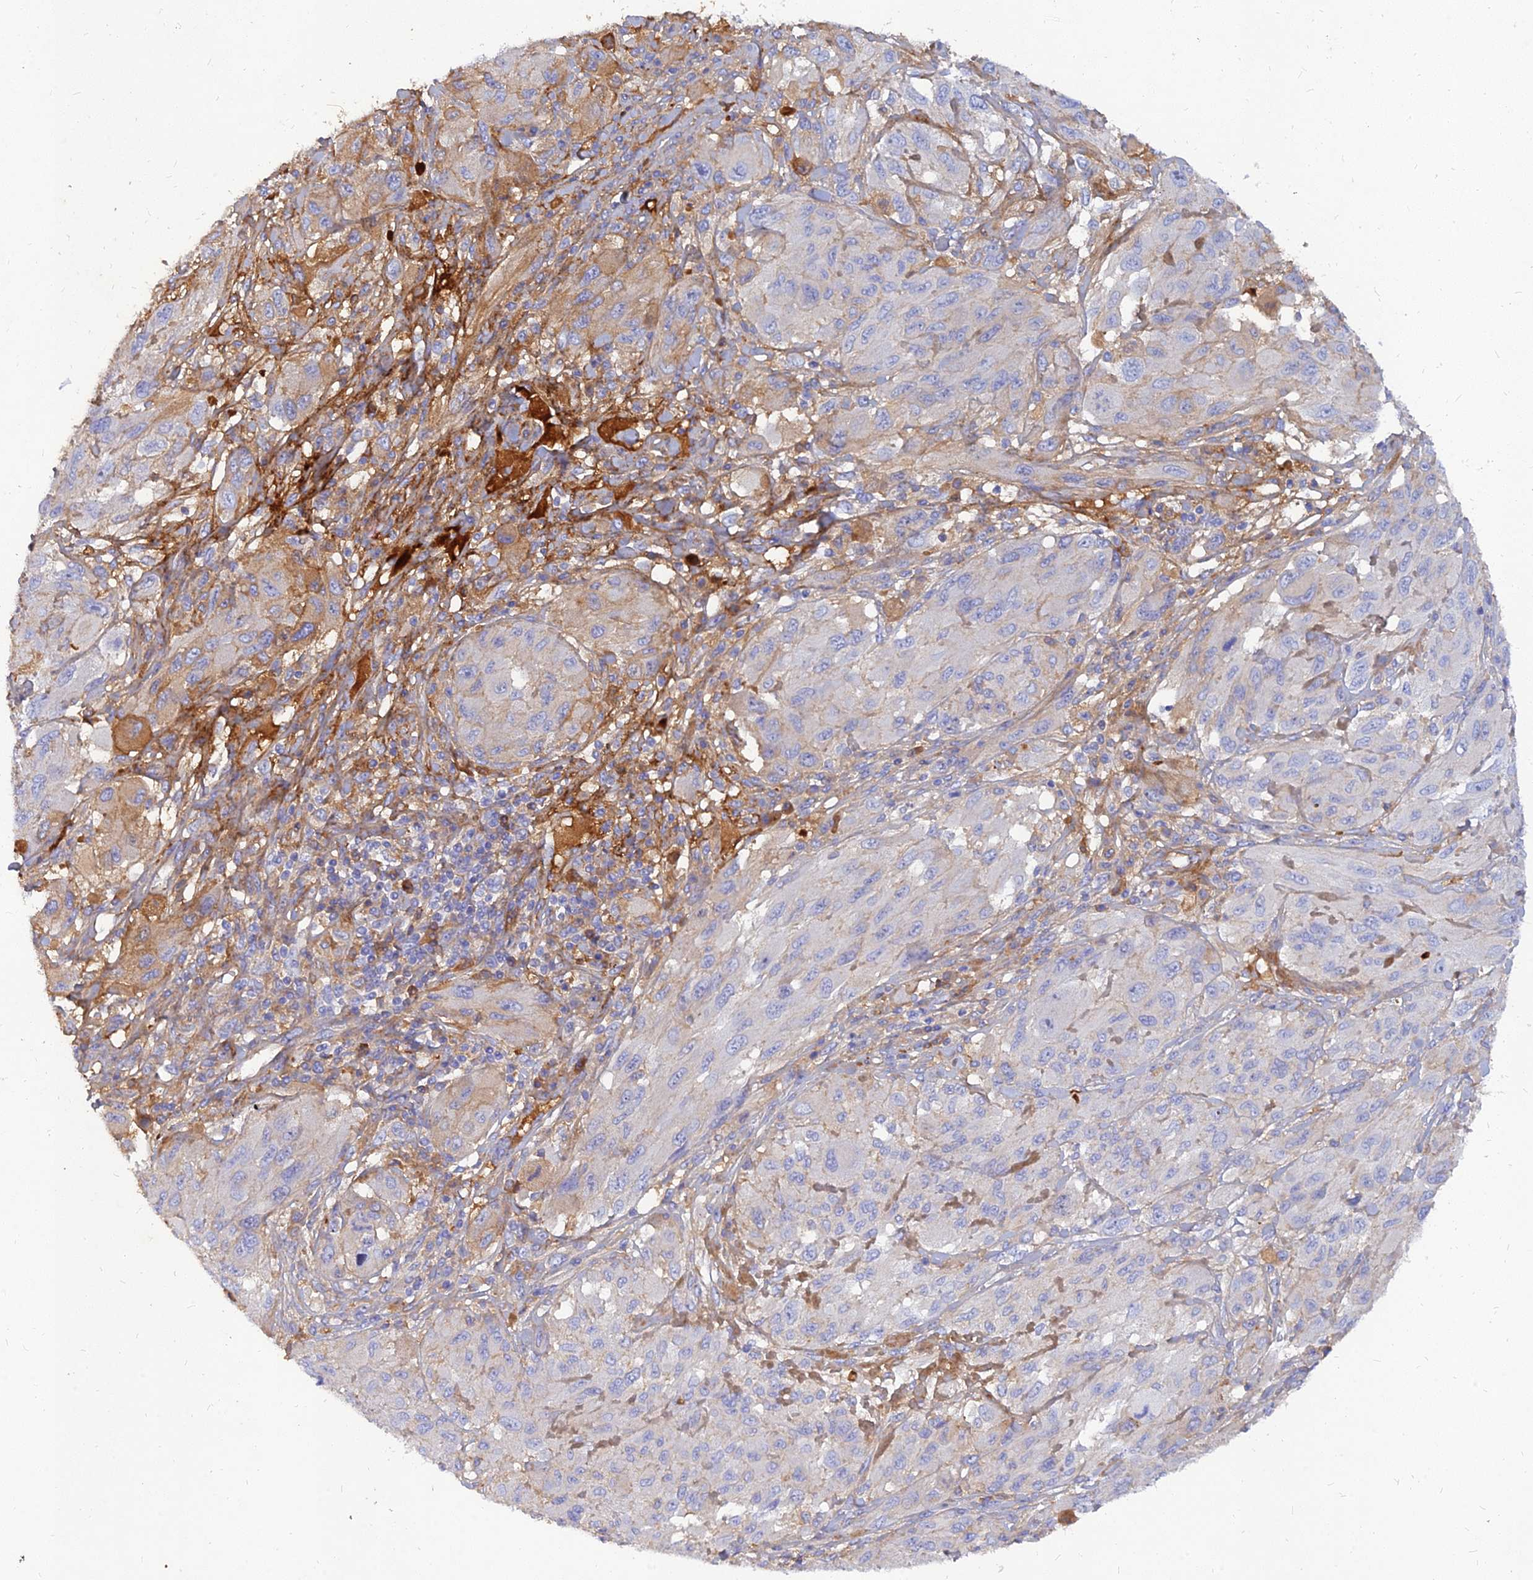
{"staining": {"intensity": "moderate", "quantity": "<25%", "location": "cytoplasmic/membranous"}, "tissue": "melanoma", "cell_type": "Tumor cells", "image_type": "cancer", "snomed": [{"axis": "morphology", "description": "Malignant melanoma, NOS"}, {"axis": "topography", "description": "Skin"}], "caption": "Melanoma stained with a brown dye demonstrates moderate cytoplasmic/membranous positive staining in approximately <25% of tumor cells.", "gene": "MROH1", "patient": {"sex": "female", "age": 91}}